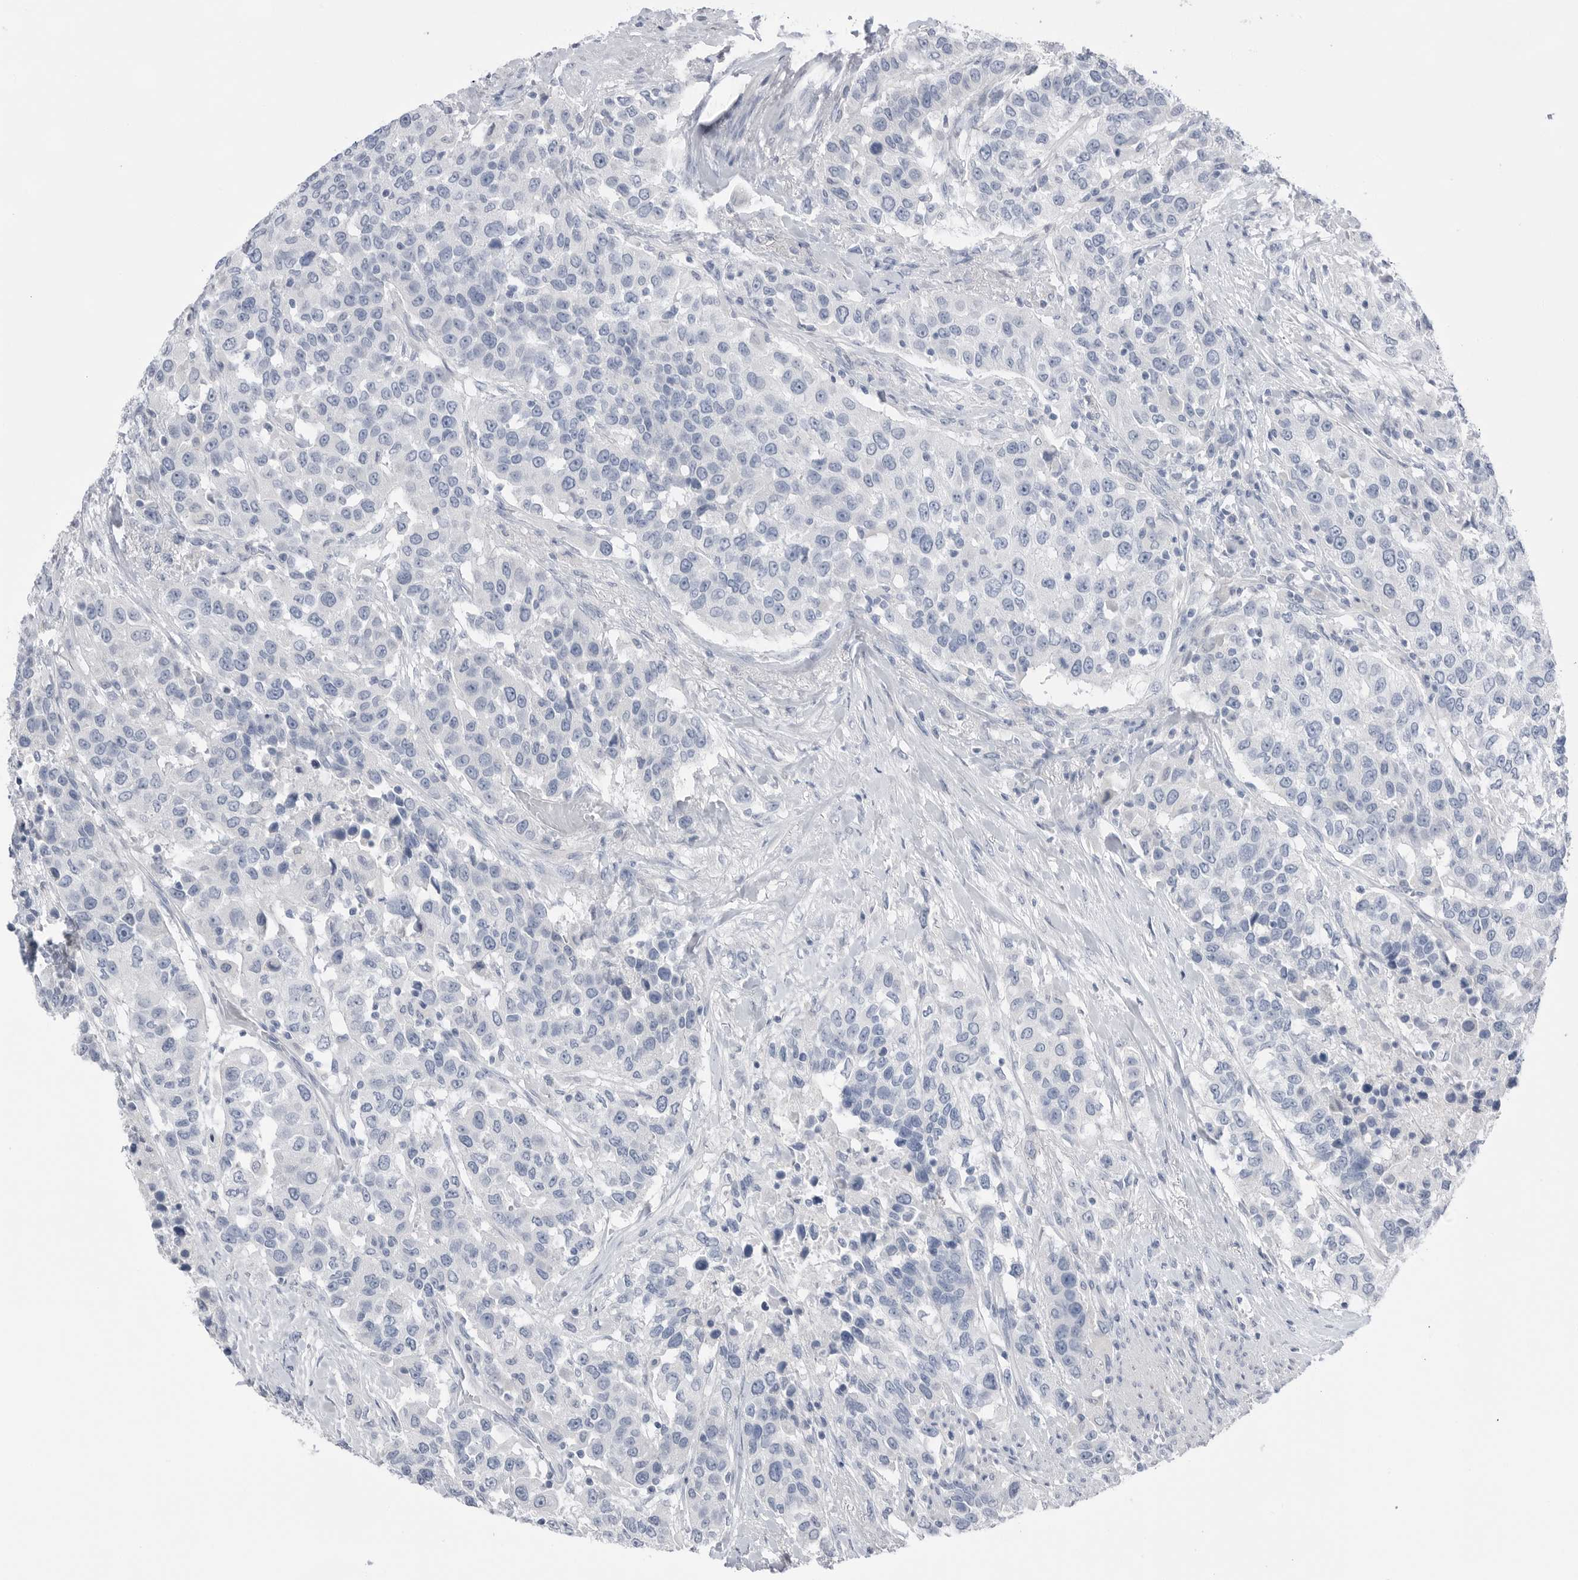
{"staining": {"intensity": "negative", "quantity": "none", "location": "none"}, "tissue": "urothelial cancer", "cell_type": "Tumor cells", "image_type": "cancer", "snomed": [{"axis": "morphology", "description": "Urothelial carcinoma, High grade"}, {"axis": "topography", "description": "Urinary bladder"}], "caption": "DAB immunohistochemical staining of urothelial cancer reveals no significant staining in tumor cells.", "gene": "ABHD12", "patient": {"sex": "female", "age": 80}}